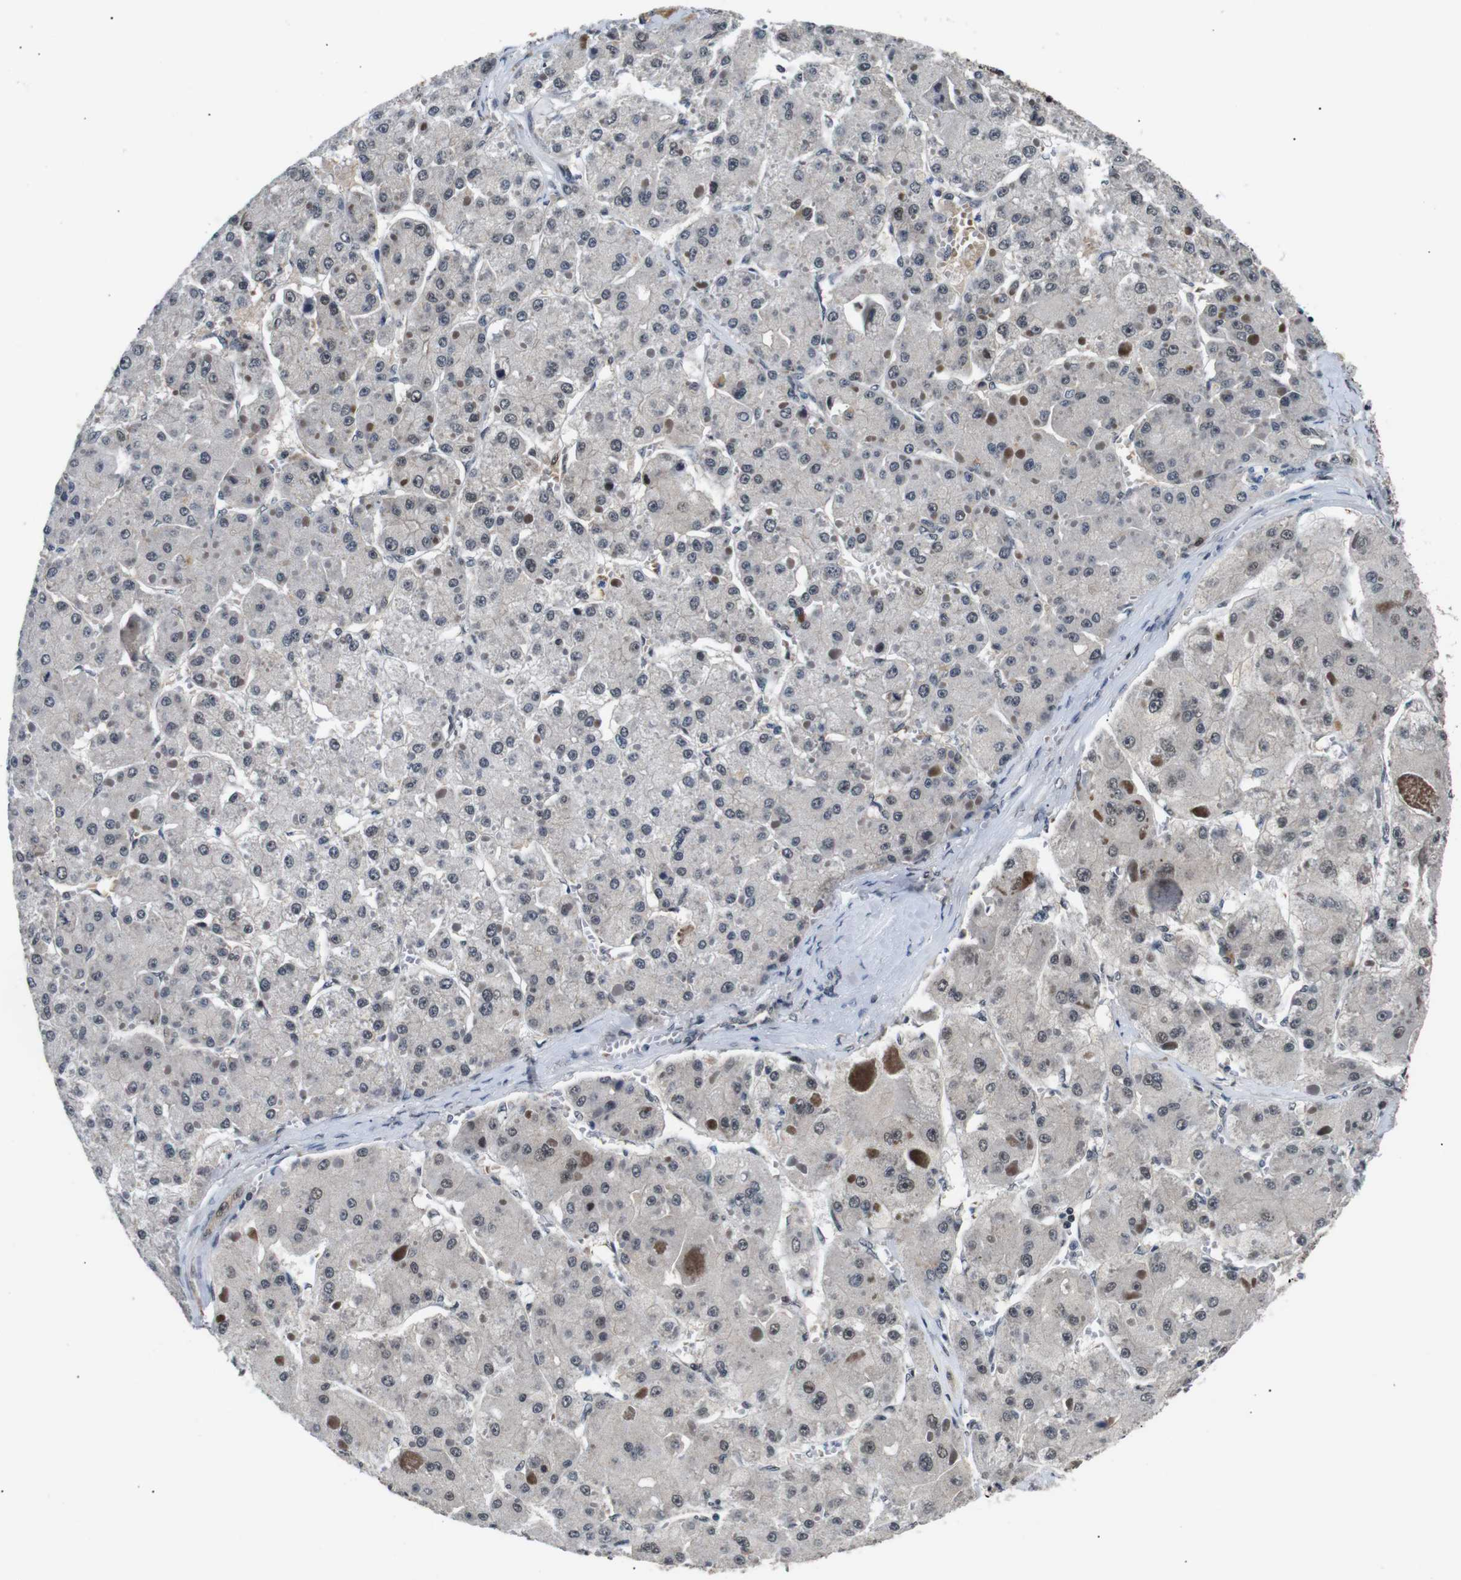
{"staining": {"intensity": "weak", "quantity": "<25%", "location": "nuclear"}, "tissue": "liver cancer", "cell_type": "Tumor cells", "image_type": "cancer", "snomed": [{"axis": "morphology", "description": "Carcinoma, Hepatocellular, NOS"}, {"axis": "topography", "description": "Liver"}], "caption": "There is no significant positivity in tumor cells of hepatocellular carcinoma (liver).", "gene": "SKP1", "patient": {"sex": "female", "age": 73}}